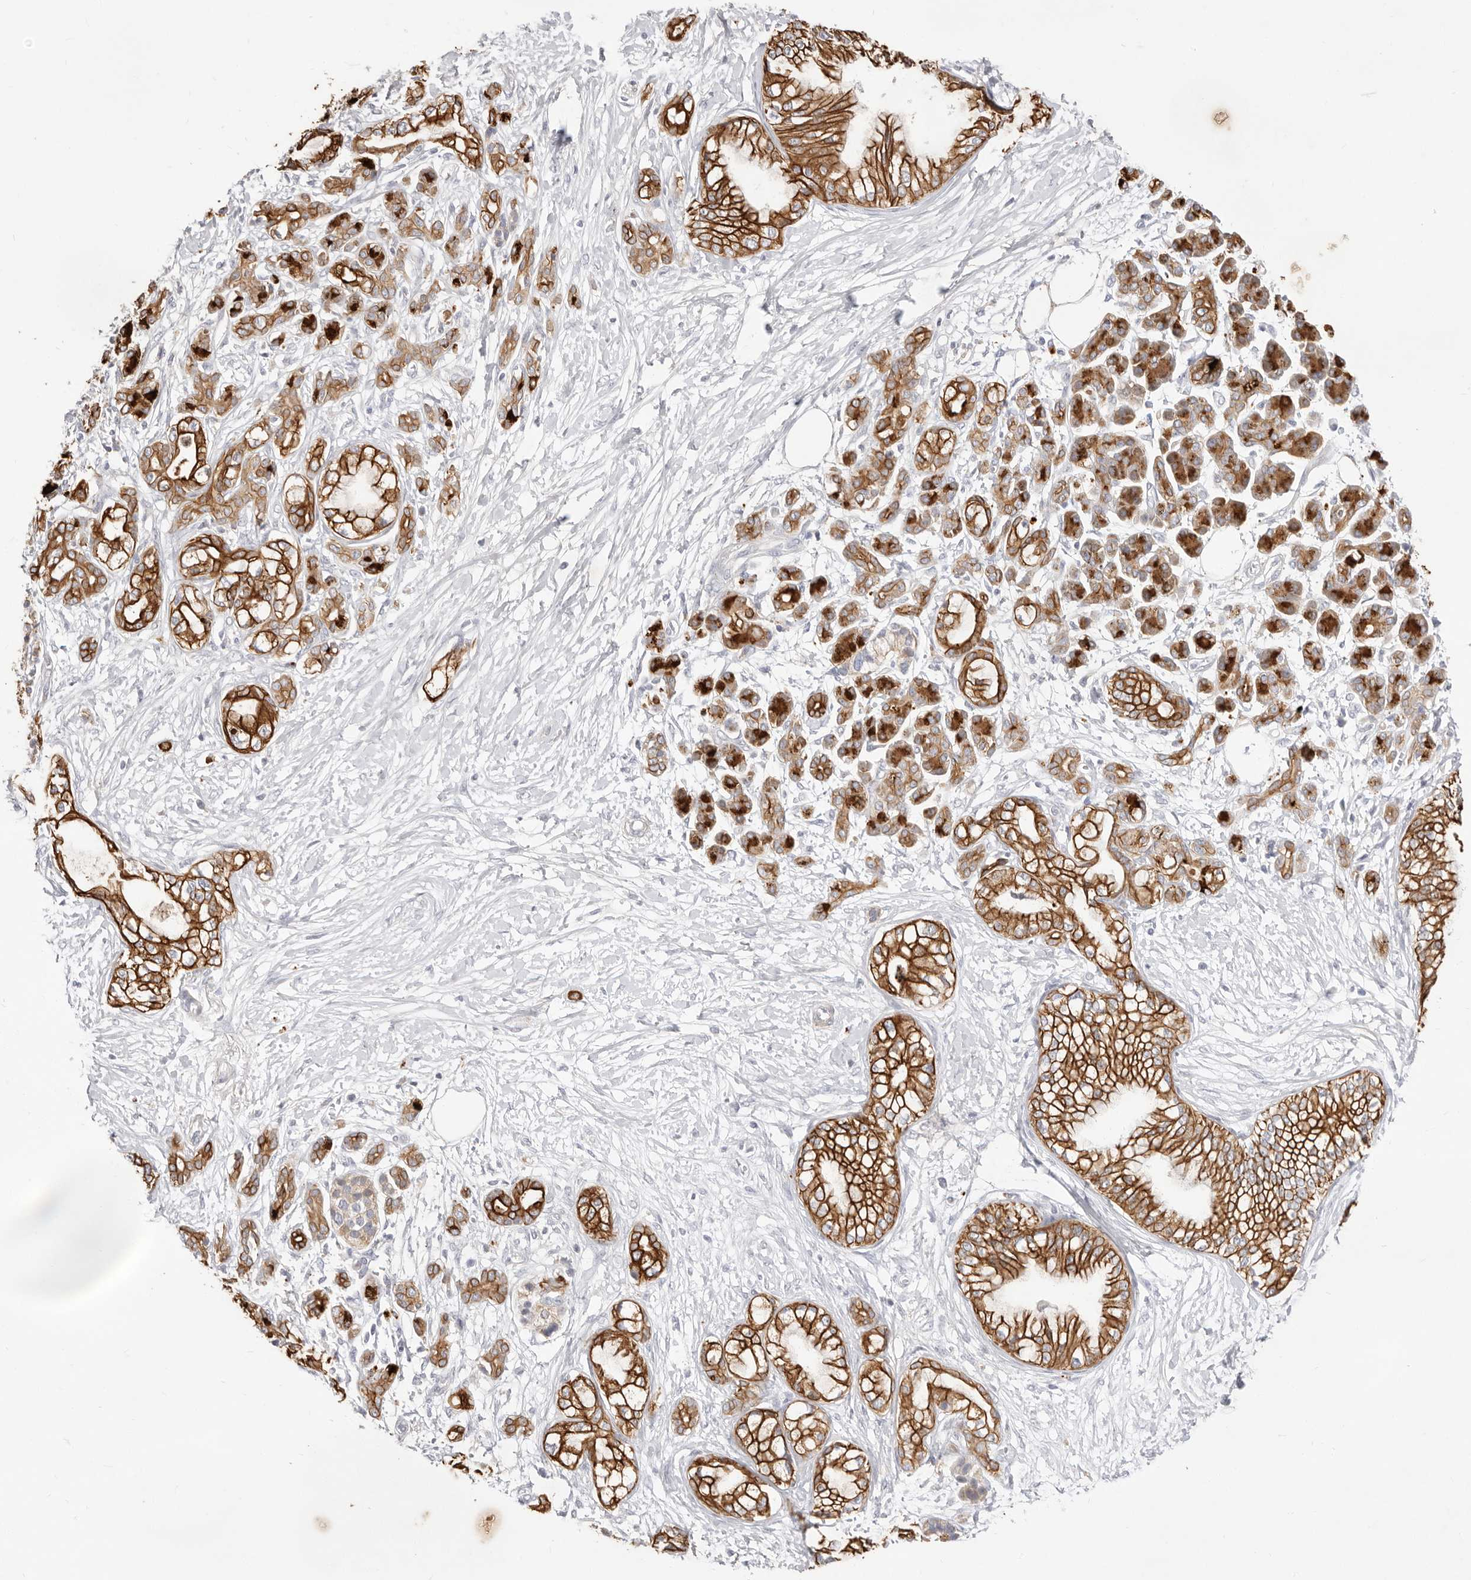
{"staining": {"intensity": "strong", "quantity": ">75%", "location": "cytoplasmic/membranous"}, "tissue": "pancreatic cancer", "cell_type": "Tumor cells", "image_type": "cancer", "snomed": [{"axis": "morphology", "description": "Adenocarcinoma, NOS"}, {"axis": "topography", "description": "Pancreas"}], "caption": "Protein positivity by immunohistochemistry (IHC) exhibits strong cytoplasmic/membranous expression in about >75% of tumor cells in pancreatic cancer (adenocarcinoma).", "gene": "USH1C", "patient": {"sex": "male", "age": 68}}